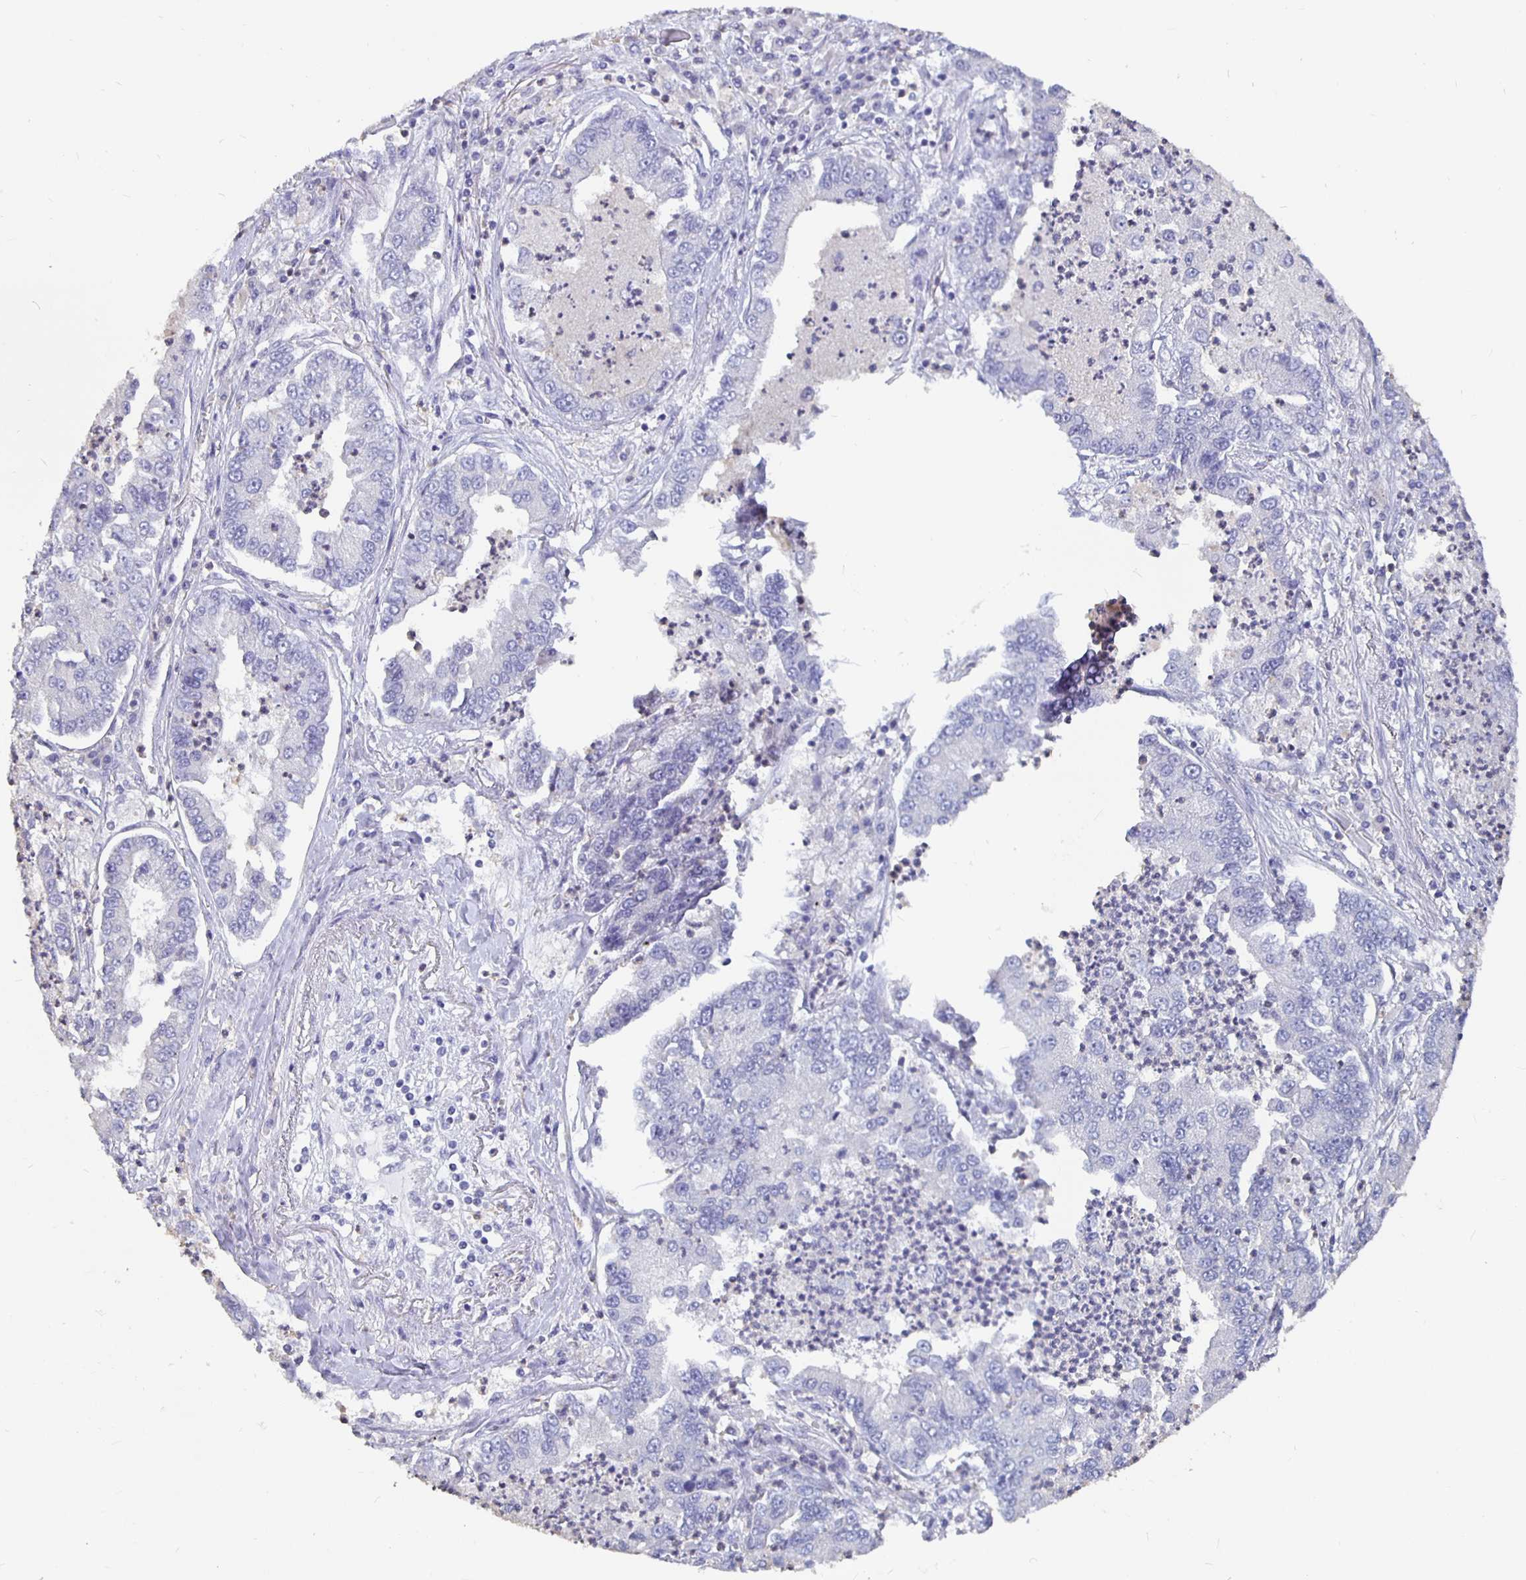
{"staining": {"intensity": "negative", "quantity": "none", "location": "none"}, "tissue": "lung cancer", "cell_type": "Tumor cells", "image_type": "cancer", "snomed": [{"axis": "morphology", "description": "Adenocarcinoma, NOS"}, {"axis": "topography", "description": "Lung"}], "caption": "DAB (3,3'-diaminobenzidine) immunohistochemical staining of lung cancer (adenocarcinoma) displays no significant positivity in tumor cells.", "gene": "GPX4", "patient": {"sex": "female", "age": 57}}